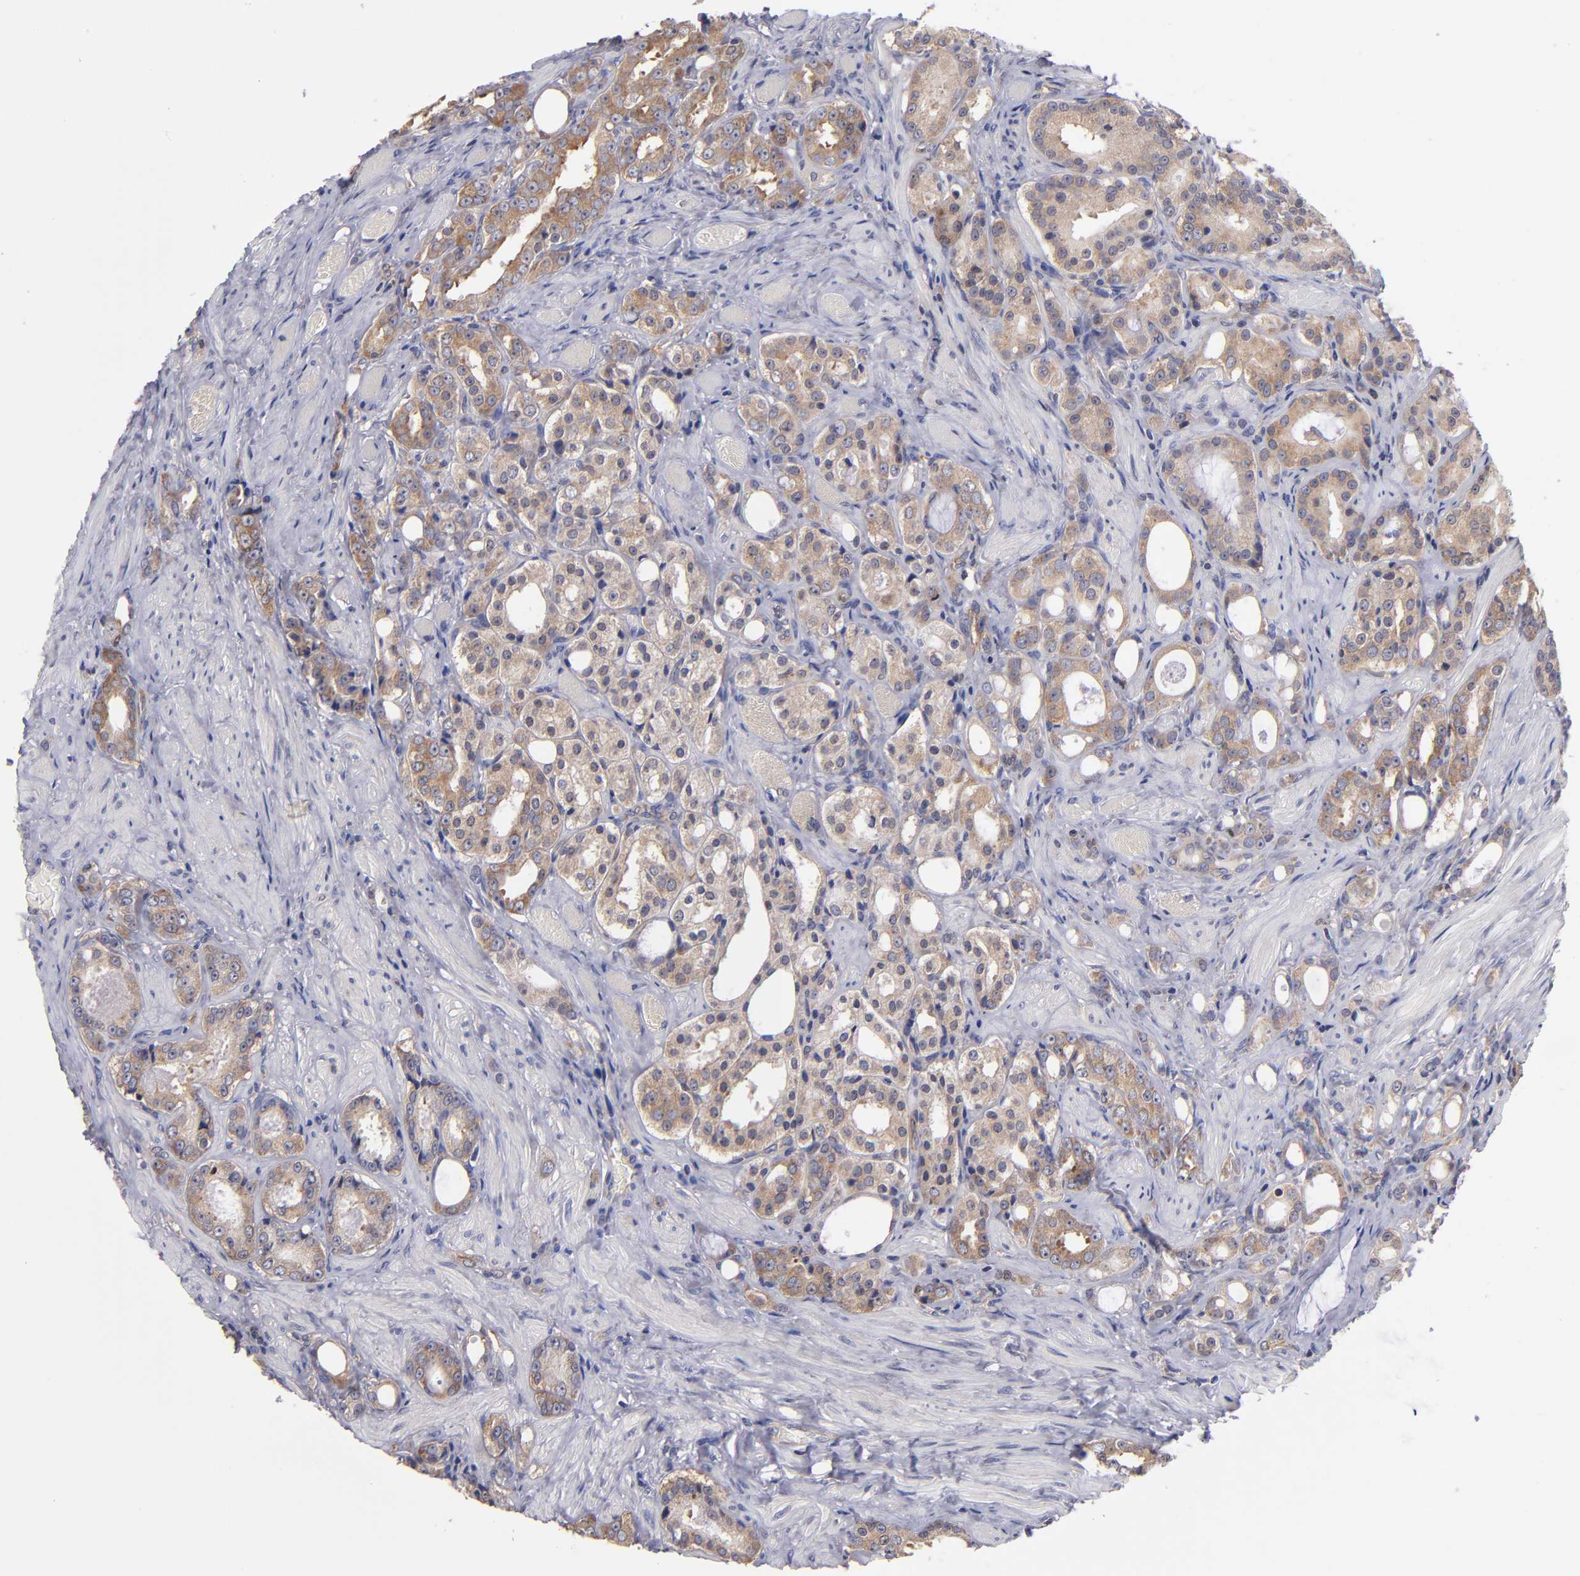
{"staining": {"intensity": "weak", "quantity": ">75%", "location": "cytoplasmic/membranous"}, "tissue": "prostate cancer", "cell_type": "Tumor cells", "image_type": "cancer", "snomed": [{"axis": "morphology", "description": "Adenocarcinoma, Medium grade"}, {"axis": "topography", "description": "Prostate"}], "caption": "A brown stain labels weak cytoplasmic/membranous positivity of a protein in human prostate cancer (adenocarcinoma (medium-grade)) tumor cells.", "gene": "EIF3L", "patient": {"sex": "male", "age": 60}}